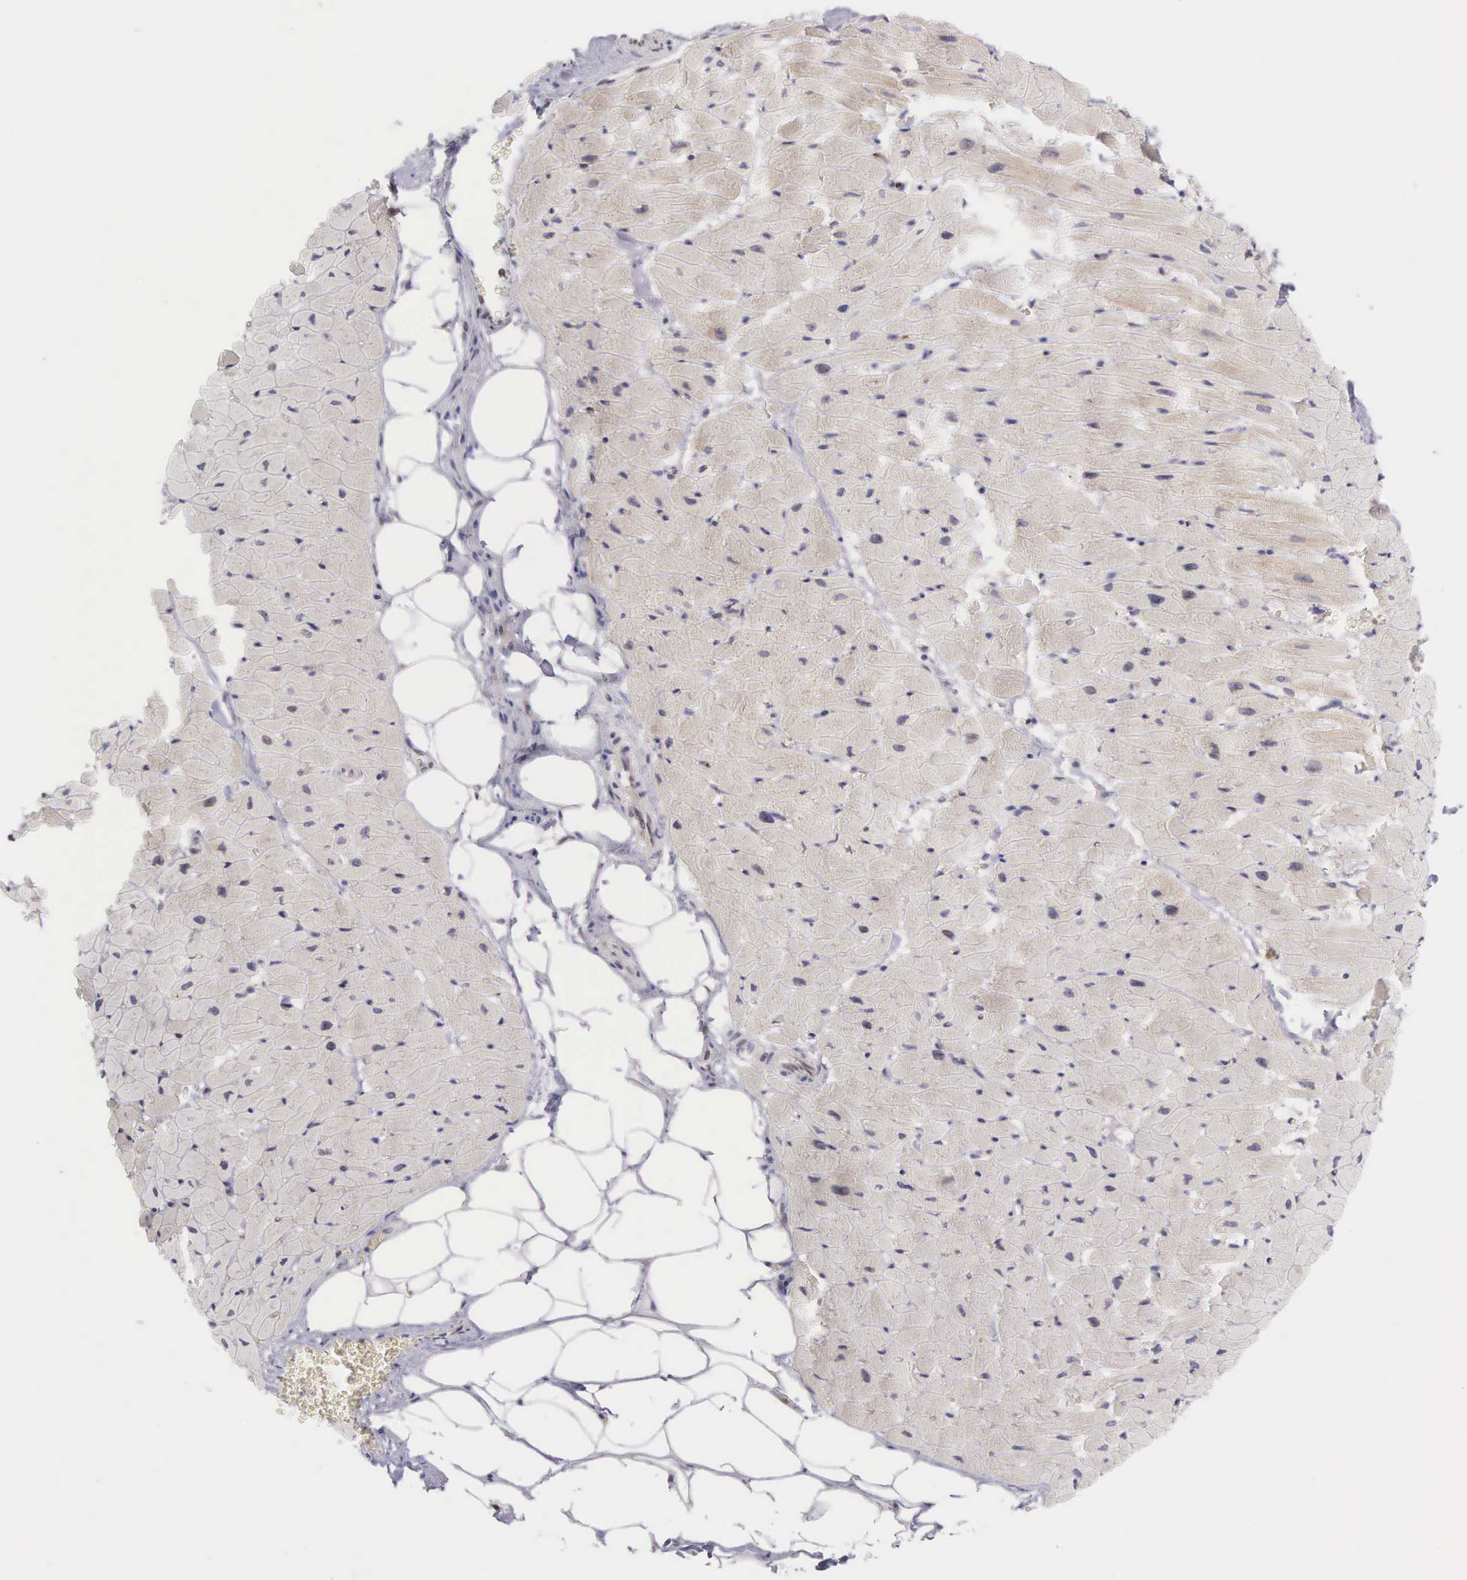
{"staining": {"intensity": "weak", "quantity": "25%-75%", "location": "cytoplasmic/membranous"}, "tissue": "heart muscle", "cell_type": "Cardiomyocytes", "image_type": "normal", "snomed": [{"axis": "morphology", "description": "Normal tissue, NOS"}, {"axis": "topography", "description": "Heart"}], "caption": "This micrograph demonstrates IHC staining of normal heart muscle, with low weak cytoplasmic/membranous staining in about 25%-75% of cardiomyocytes.", "gene": "GRK3", "patient": {"sex": "female", "age": 19}}